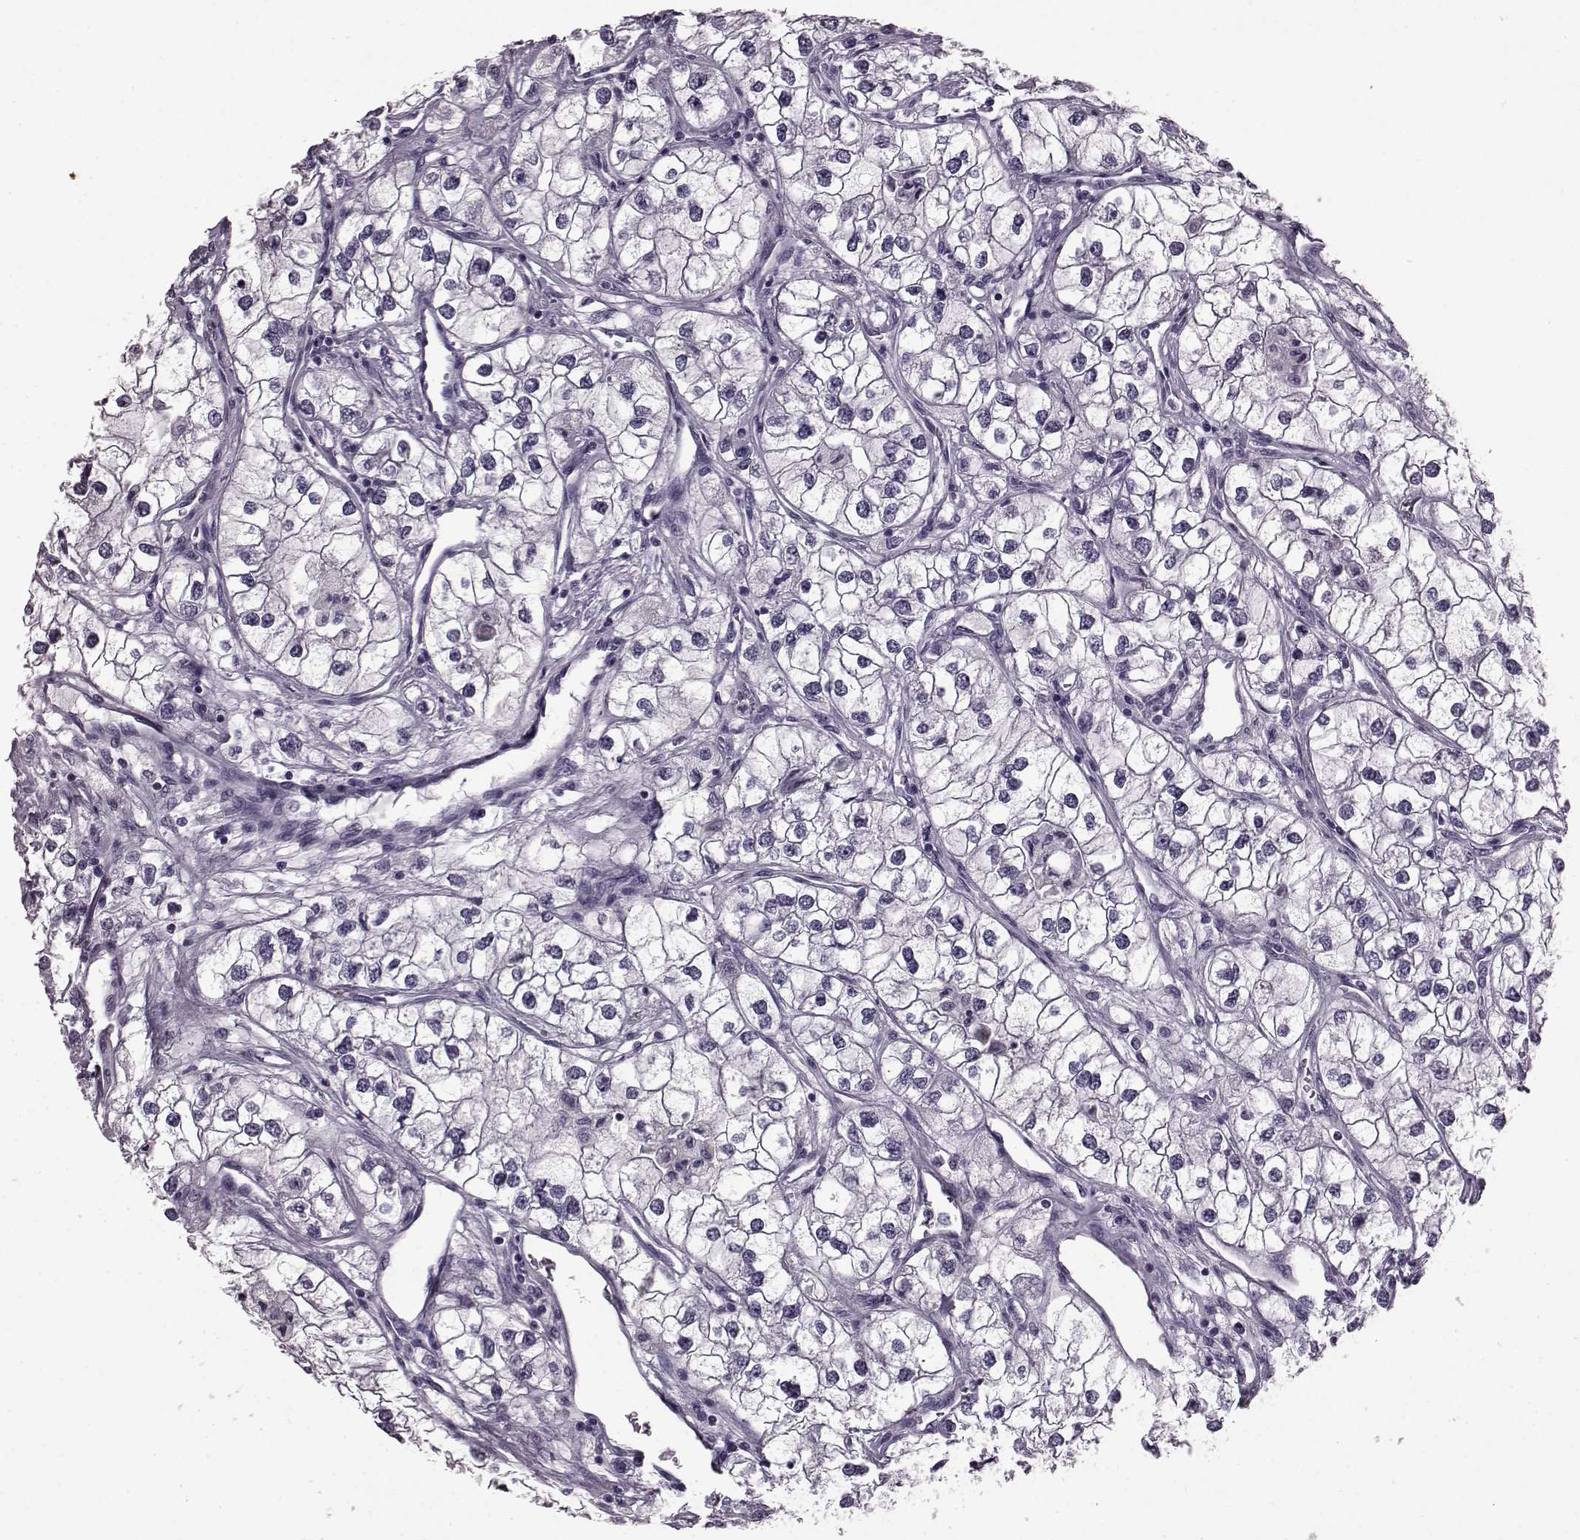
{"staining": {"intensity": "negative", "quantity": "none", "location": "none"}, "tissue": "renal cancer", "cell_type": "Tumor cells", "image_type": "cancer", "snomed": [{"axis": "morphology", "description": "Adenocarcinoma, NOS"}, {"axis": "topography", "description": "Kidney"}], "caption": "IHC image of neoplastic tissue: human renal cancer (adenocarcinoma) stained with DAB (3,3'-diaminobenzidine) demonstrates no significant protein staining in tumor cells.", "gene": "AIPL1", "patient": {"sex": "male", "age": 59}}